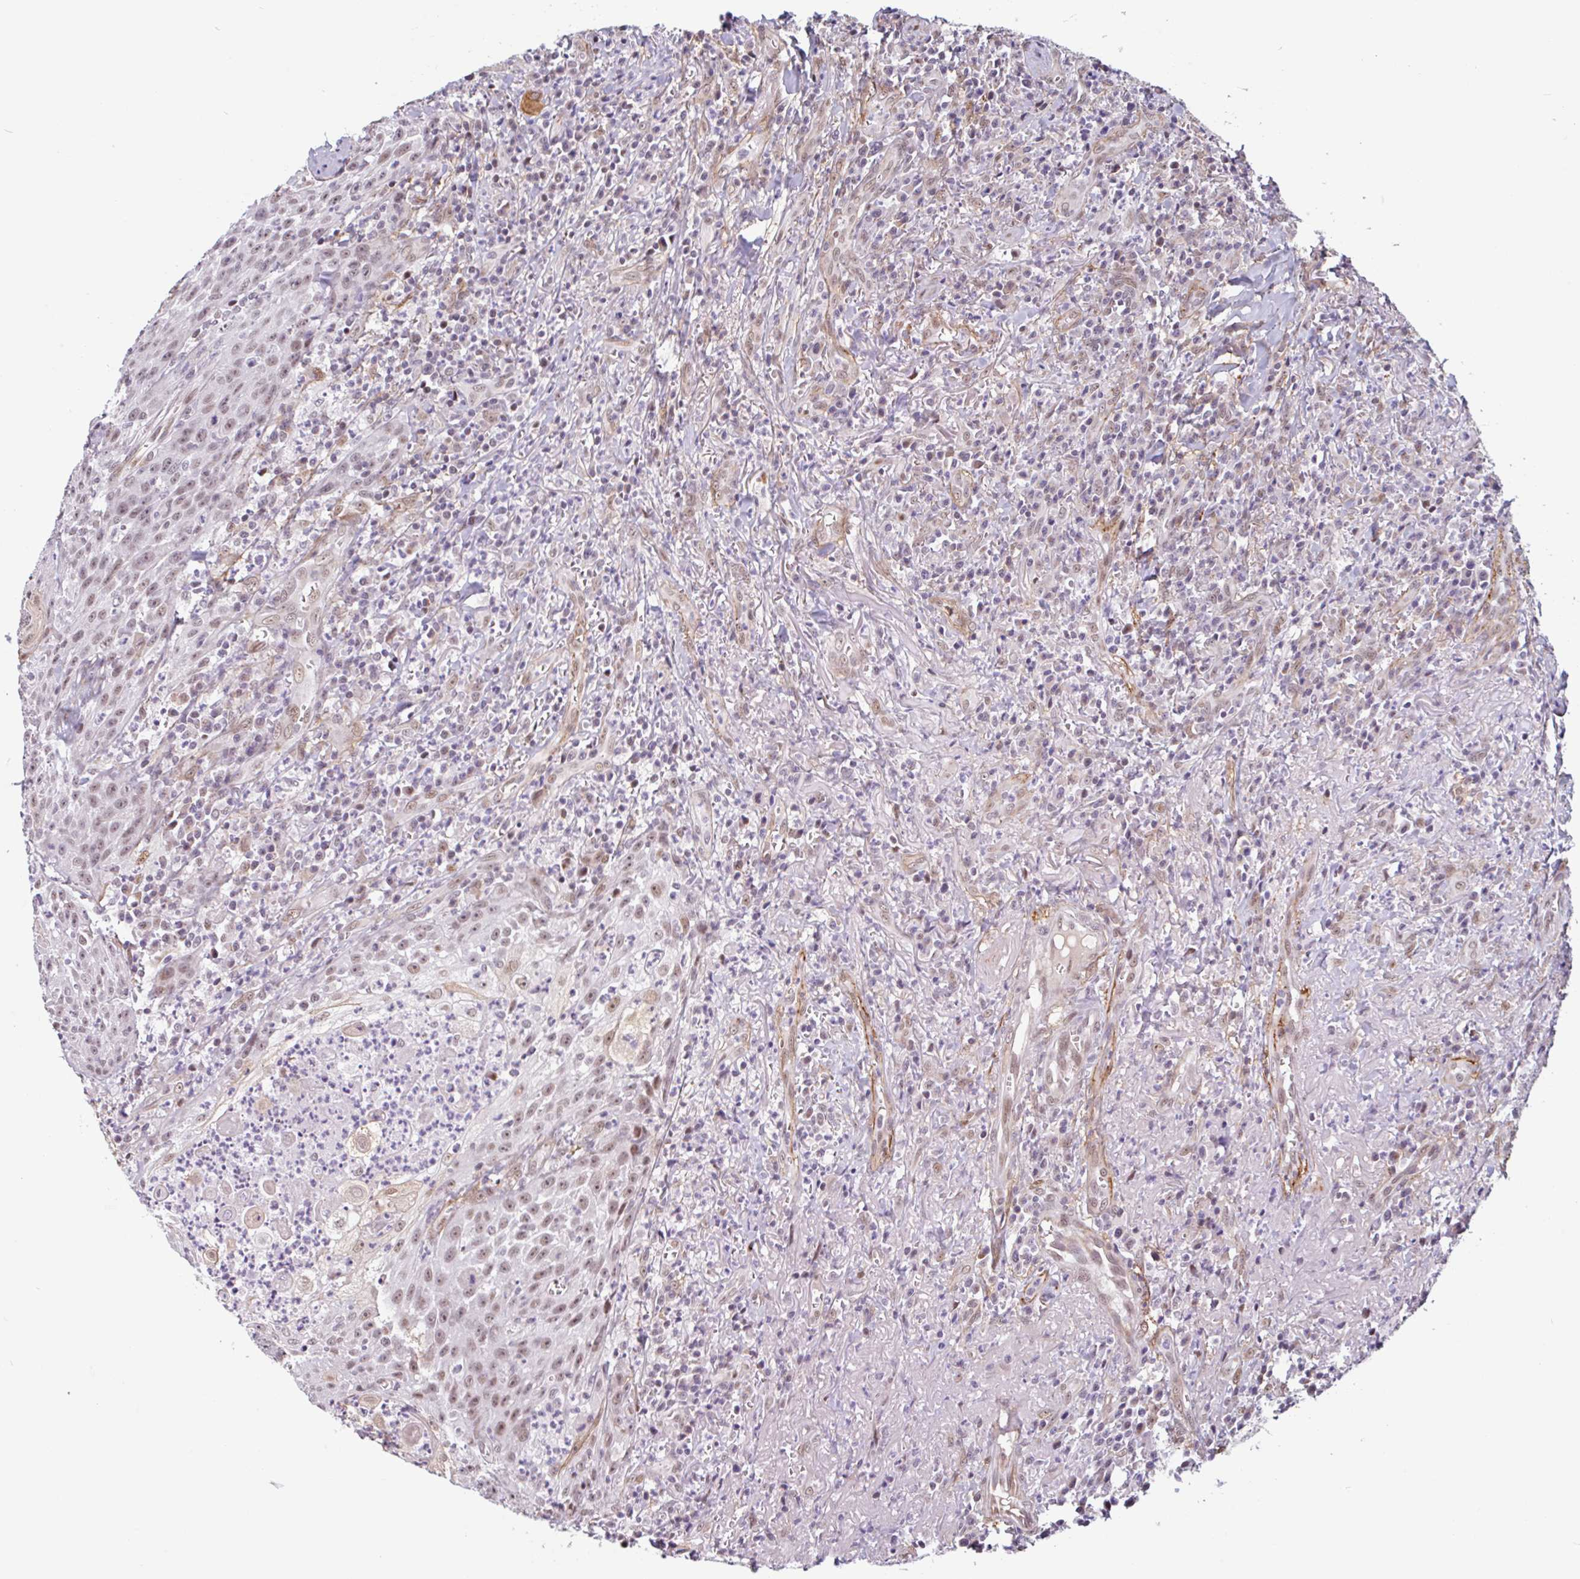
{"staining": {"intensity": "weak", "quantity": ">75%", "location": "nuclear"}, "tissue": "head and neck cancer", "cell_type": "Tumor cells", "image_type": "cancer", "snomed": [{"axis": "morphology", "description": "Normal tissue, NOS"}, {"axis": "morphology", "description": "Squamous cell carcinoma, NOS"}, {"axis": "topography", "description": "Oral tissue"}, {"axis": "topography", "description": "Head-Neck"}], "caption": "Immunohistochemical staining of human head and neck squamous cell carcinoma demonstrates weak nuclear protein positivity in approximately >75% of tumor cells. The protein of interest is shown in brown color, while the nuclei are stained blue.", "gene": "TMEM119", "patient": {"sex": "female", "age": 70}}